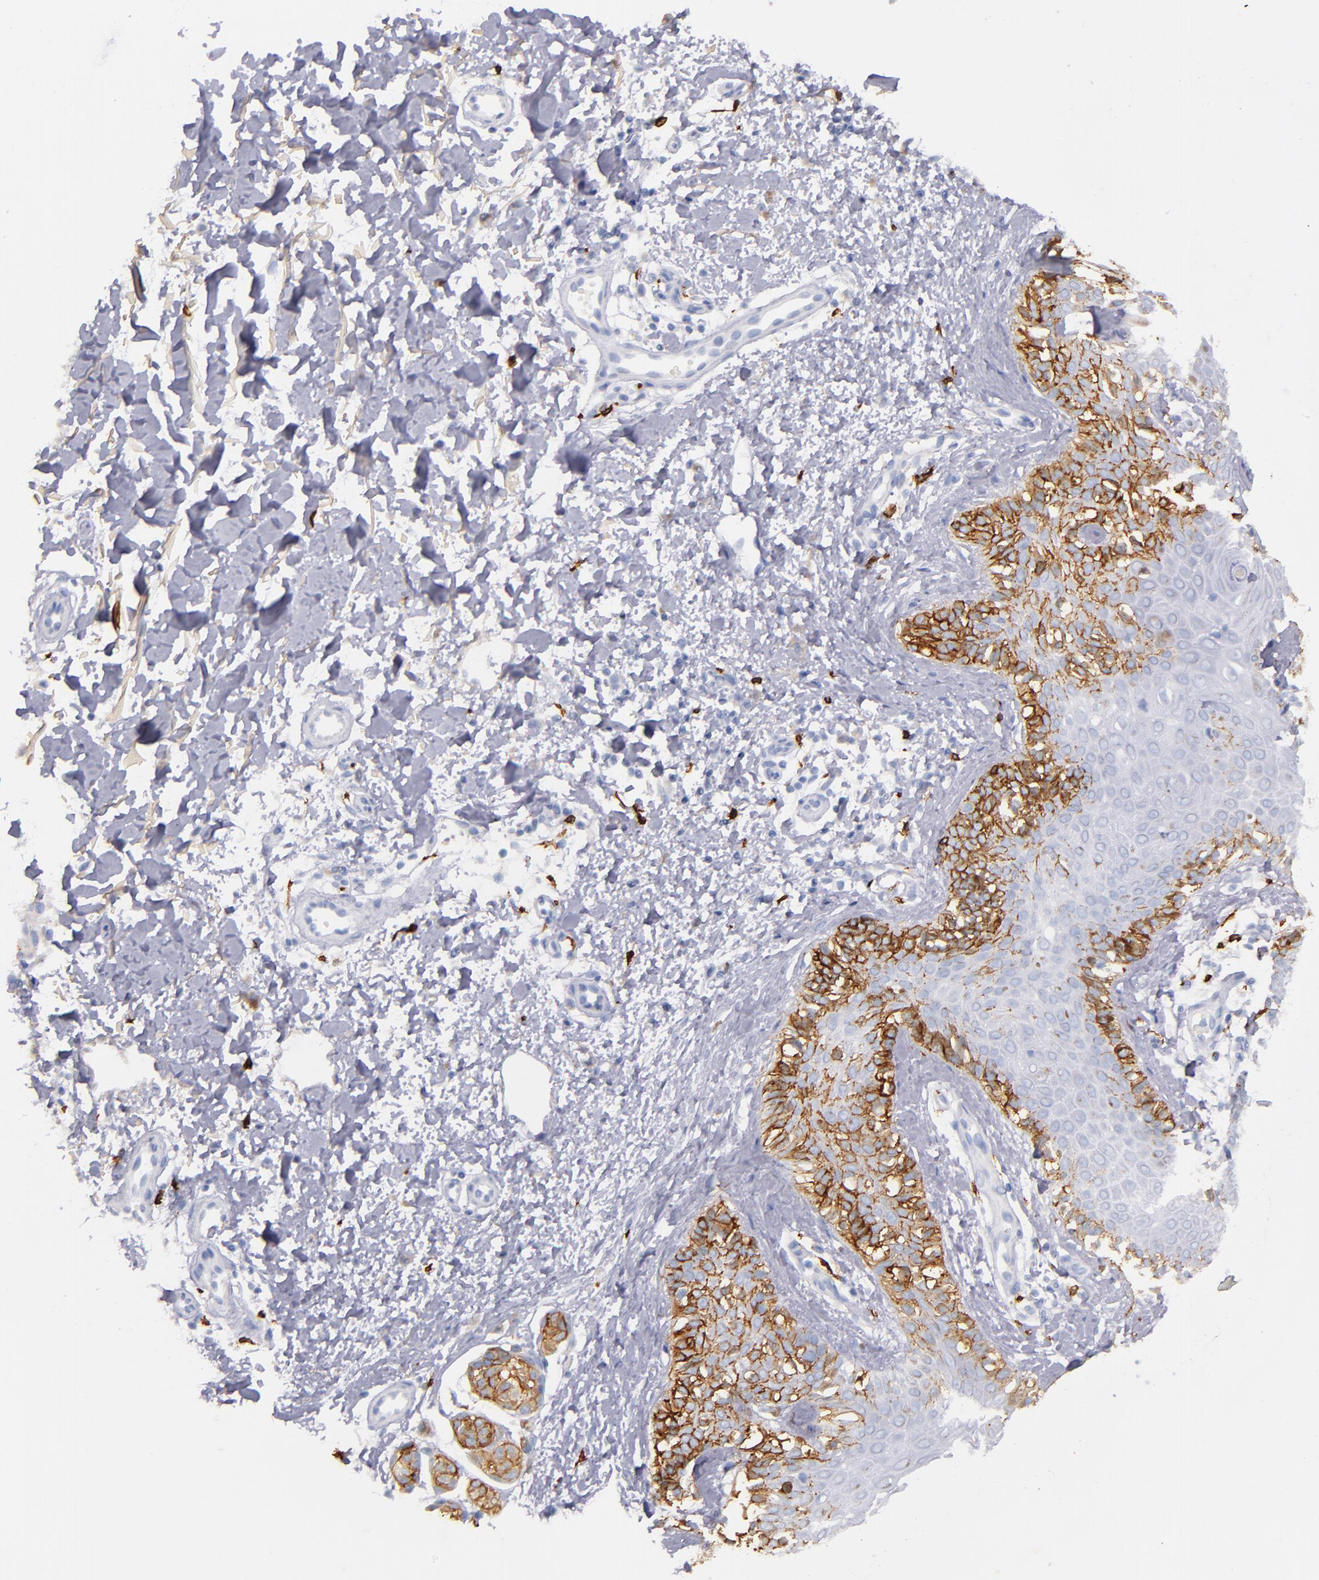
{"staining": {"intensity": "moderate", "quantity": ">75%", "location": "cytoplasmic/membranous"}, "tissue": "melanoma", "cell_type": "Tumor cells", "image_type": "cancer", "snomed": [{"axis": "morphology", "description": "Normal tissue, NOS"}, {"axis": "morphology", "description": "Malignant melanoma, NOS"}, {"axis": "topography", "description": "Skin"}], "caption": "Immunohistochemical staining of human malignant melanoma exhibits medium levels of moderate cytoplasmic/membranous expression in approximately >75% of tumor cells. Ihc stains the protein of interest in brown and the nuclei are stained blue.", "gene": "KIT", "patient": {"sex": "male", "age": 83}}